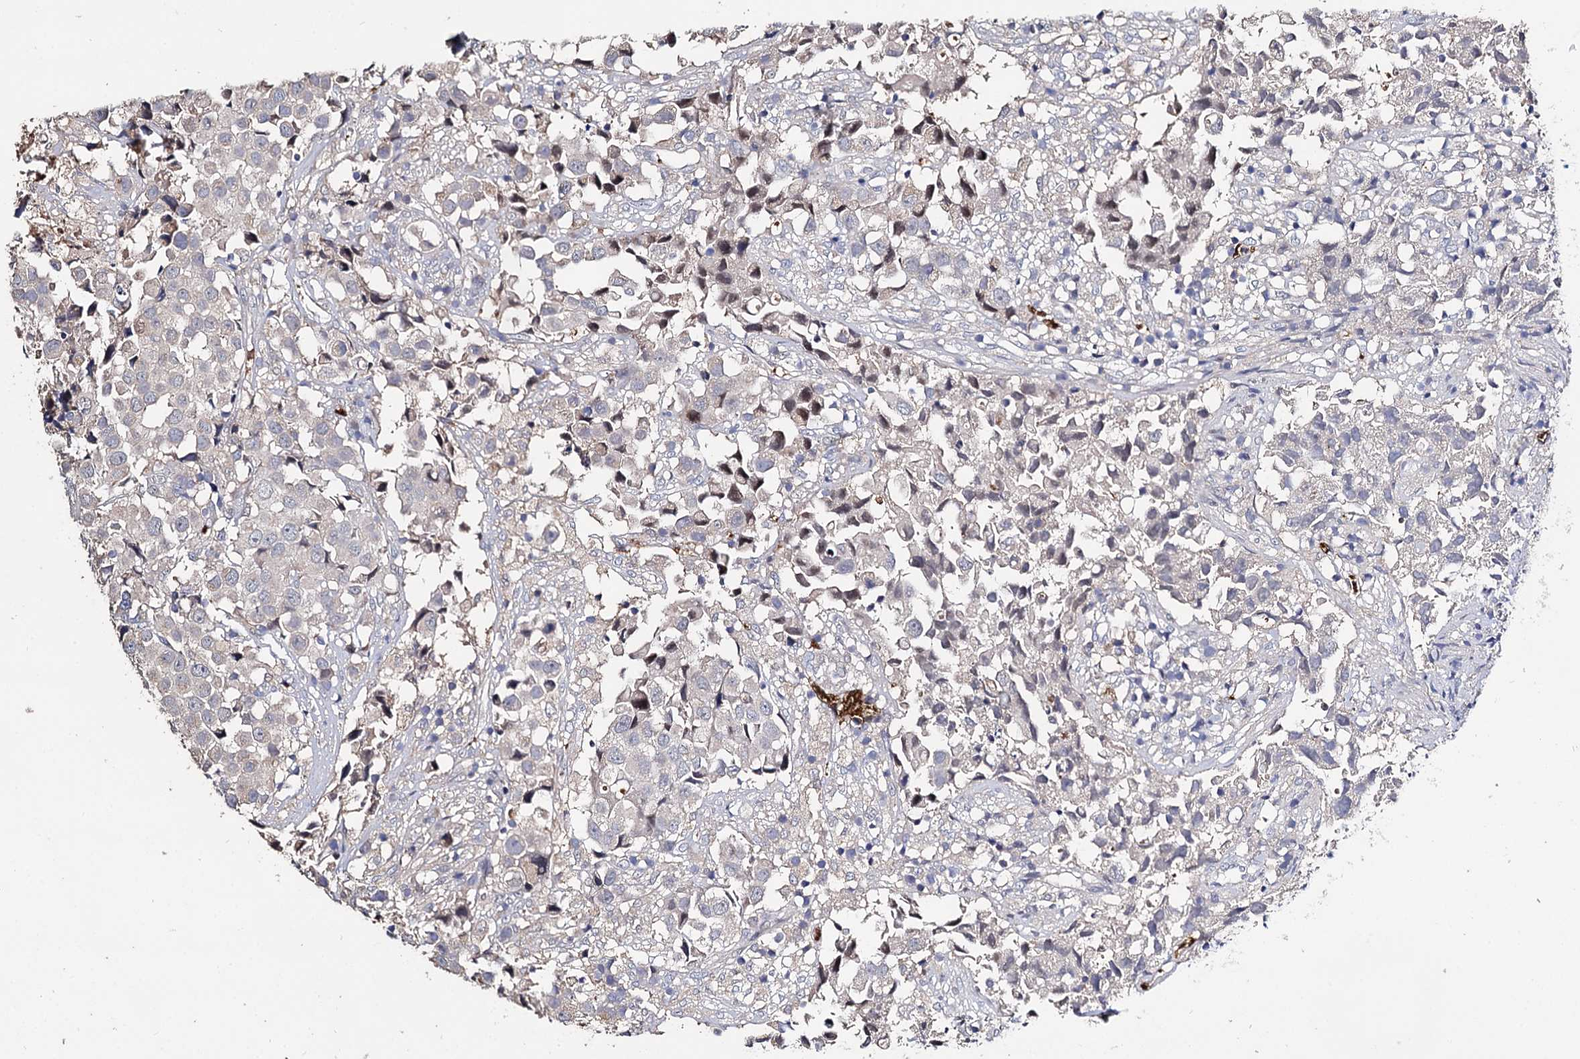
{"staining": {"intensity": "negative", "quantity": "none", "location": "none"}, "tissue": "urothelial cancer", "cell_type": "Tumor cells", "image_type": "cancer", "snomed": [{"axis": "morphology", "description": "Urothelial carcinoma, High grade"}, {"axis": "topography", "description": "Urinary bladder"}], "caption": "Tumor cells are negative for brown protein staining in urothelial carcinoma (high-grade).", "gene": "DNAH6", "patient": {"sex": "female", "age": 75}}